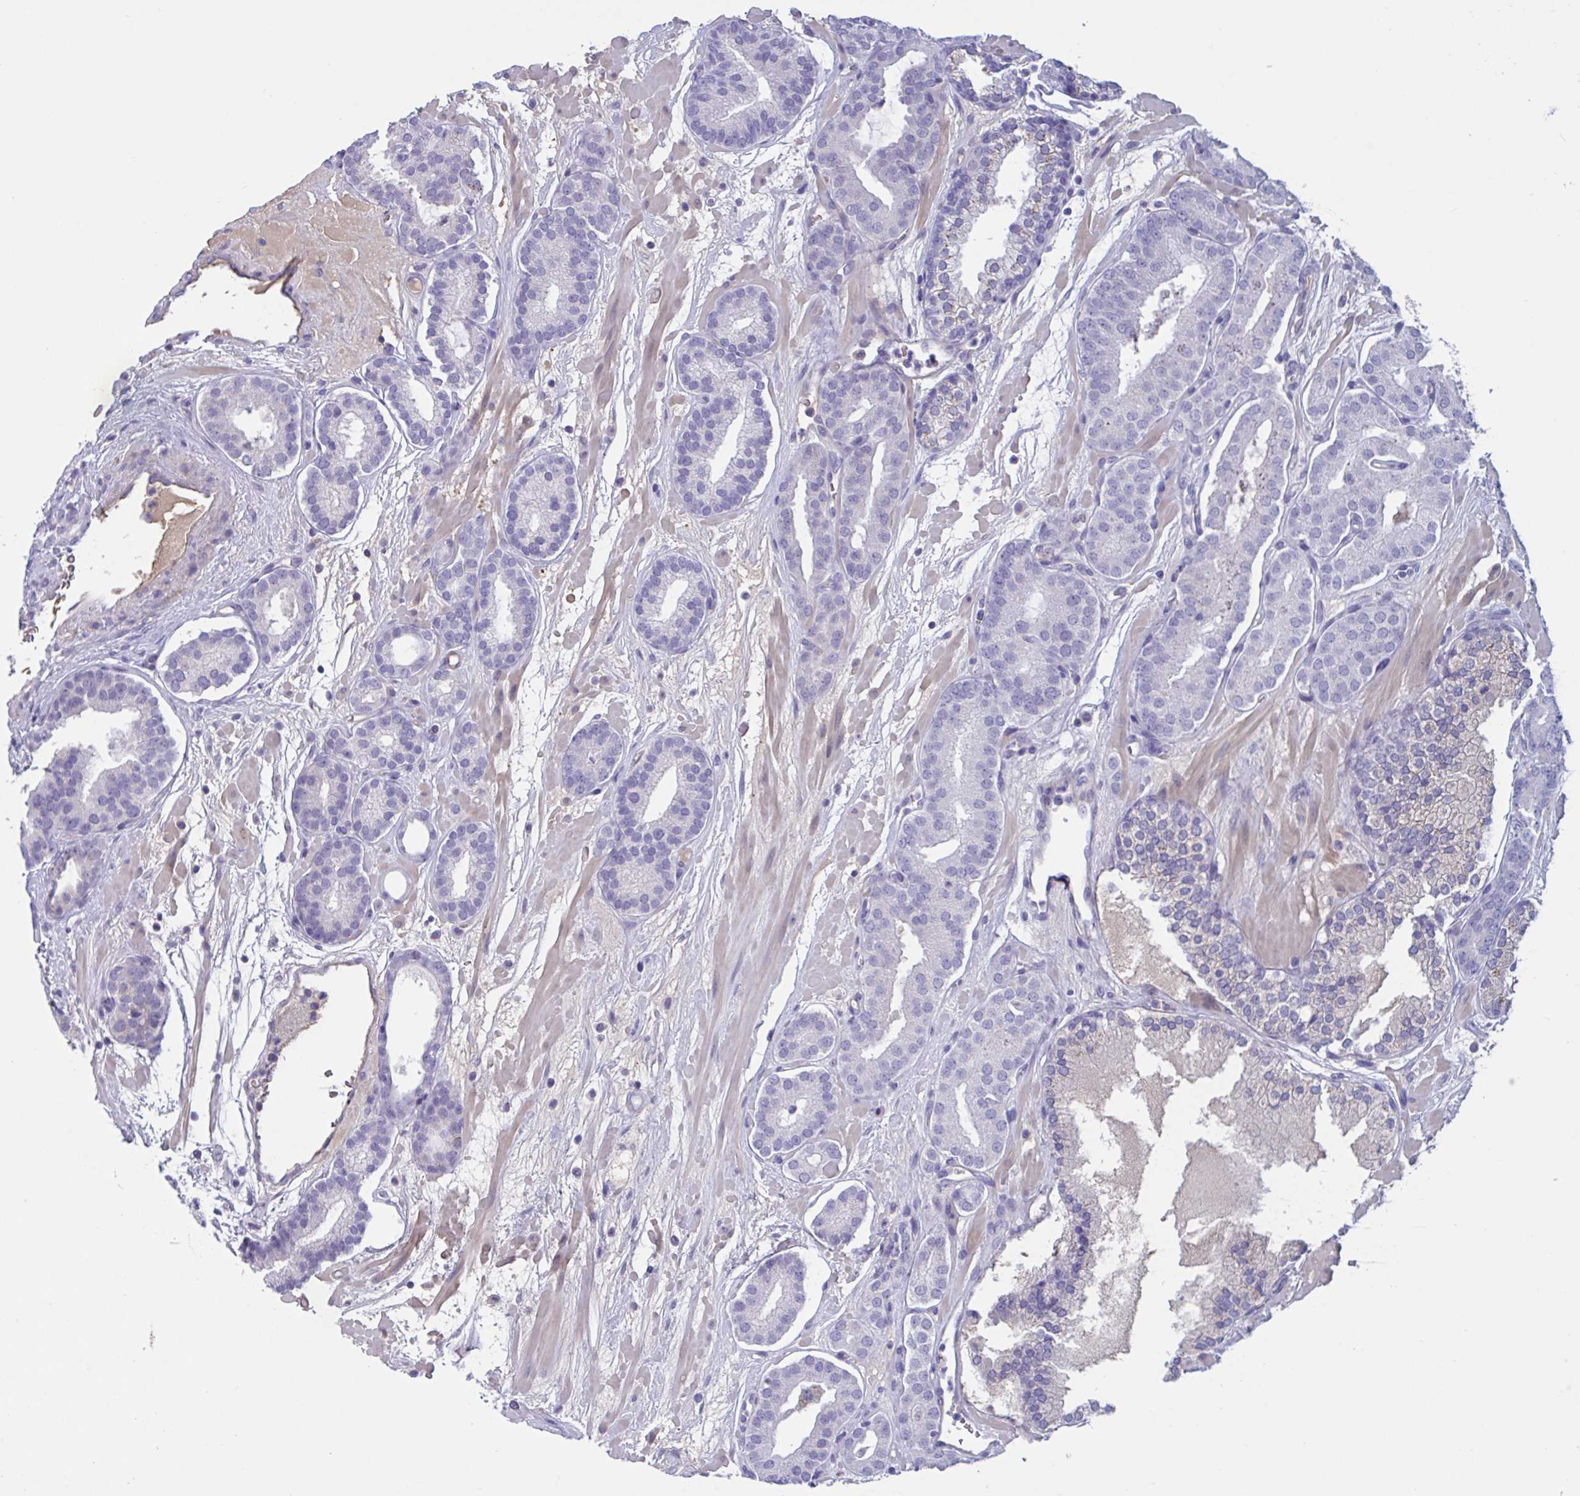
{"staining": {"intensity": "negative", "quantity": "none", "location": "none"}, "tissue": "prostate cancer", "cell_type": "Tumor cells", "image_type": "cancer", "snomed": [{"axis": "morphology", "description": "Adenocarcinoma, High grade"}, {"axis": "topography", "description": "Prostate"}], "caption": "A micrograph of human prostate high-grade adenocarcinoma is negative for staining in tumor cells.", "gene": "MS4A14", "patient": {"sex": "male", "age": 66}}